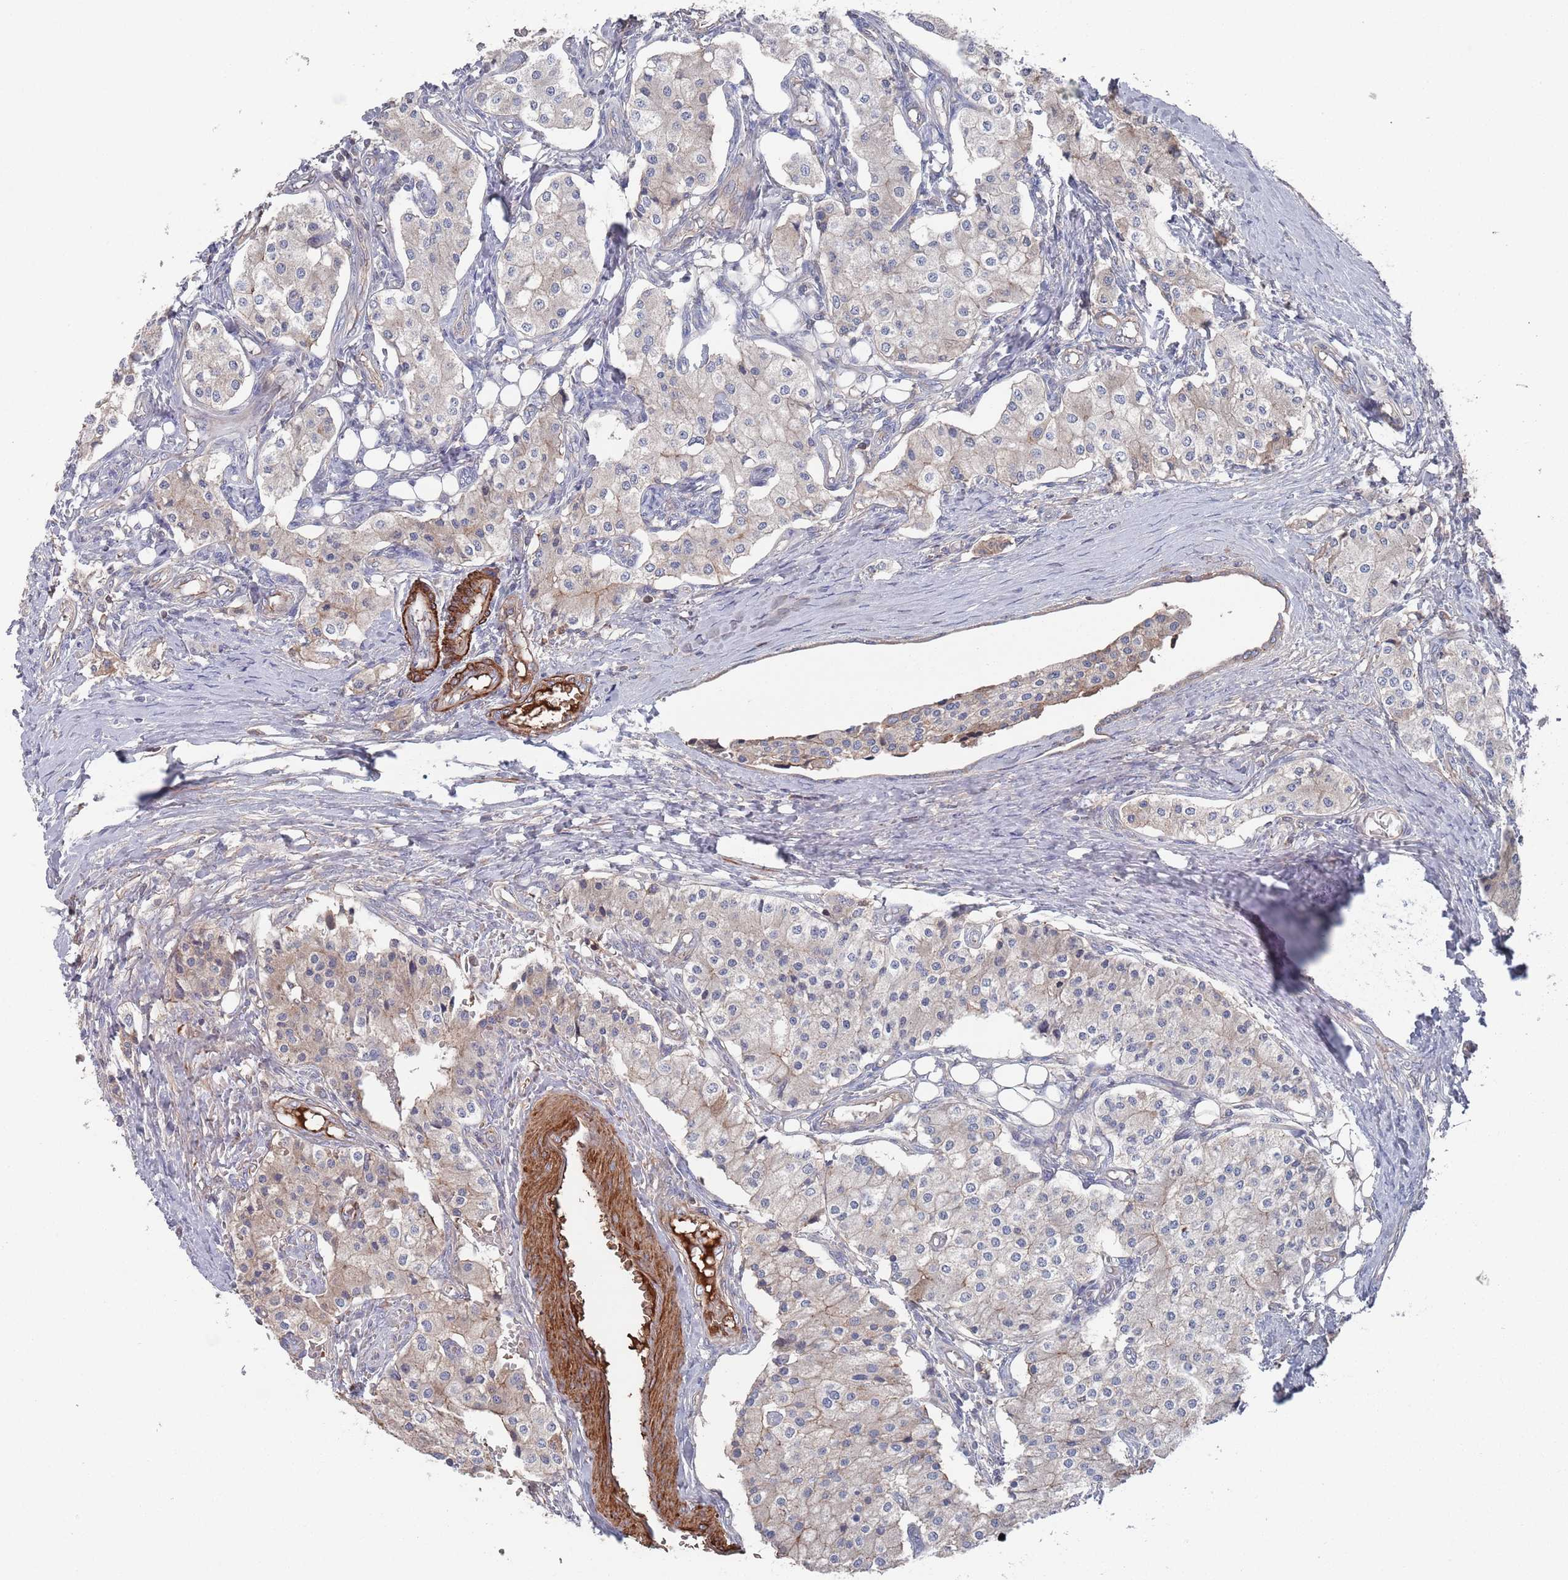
{"staining": {"intensity": "negative", "quantity": "none", "location": "none"}, "tissue": "carcinoid", "cell_type": "Tumor cells", "image_type": "cancer", "snomed": [{"axis": "morphology", "description": "Carcinoid, malignant, NOS"}, {"axis": "topography", "description": "Colon"}], "caption": "Tumor cells show no significant protein expression in carcinoid (malignant).", "gene": "PLEKHA4", "patient": {"sex": "female", "age": 52}}